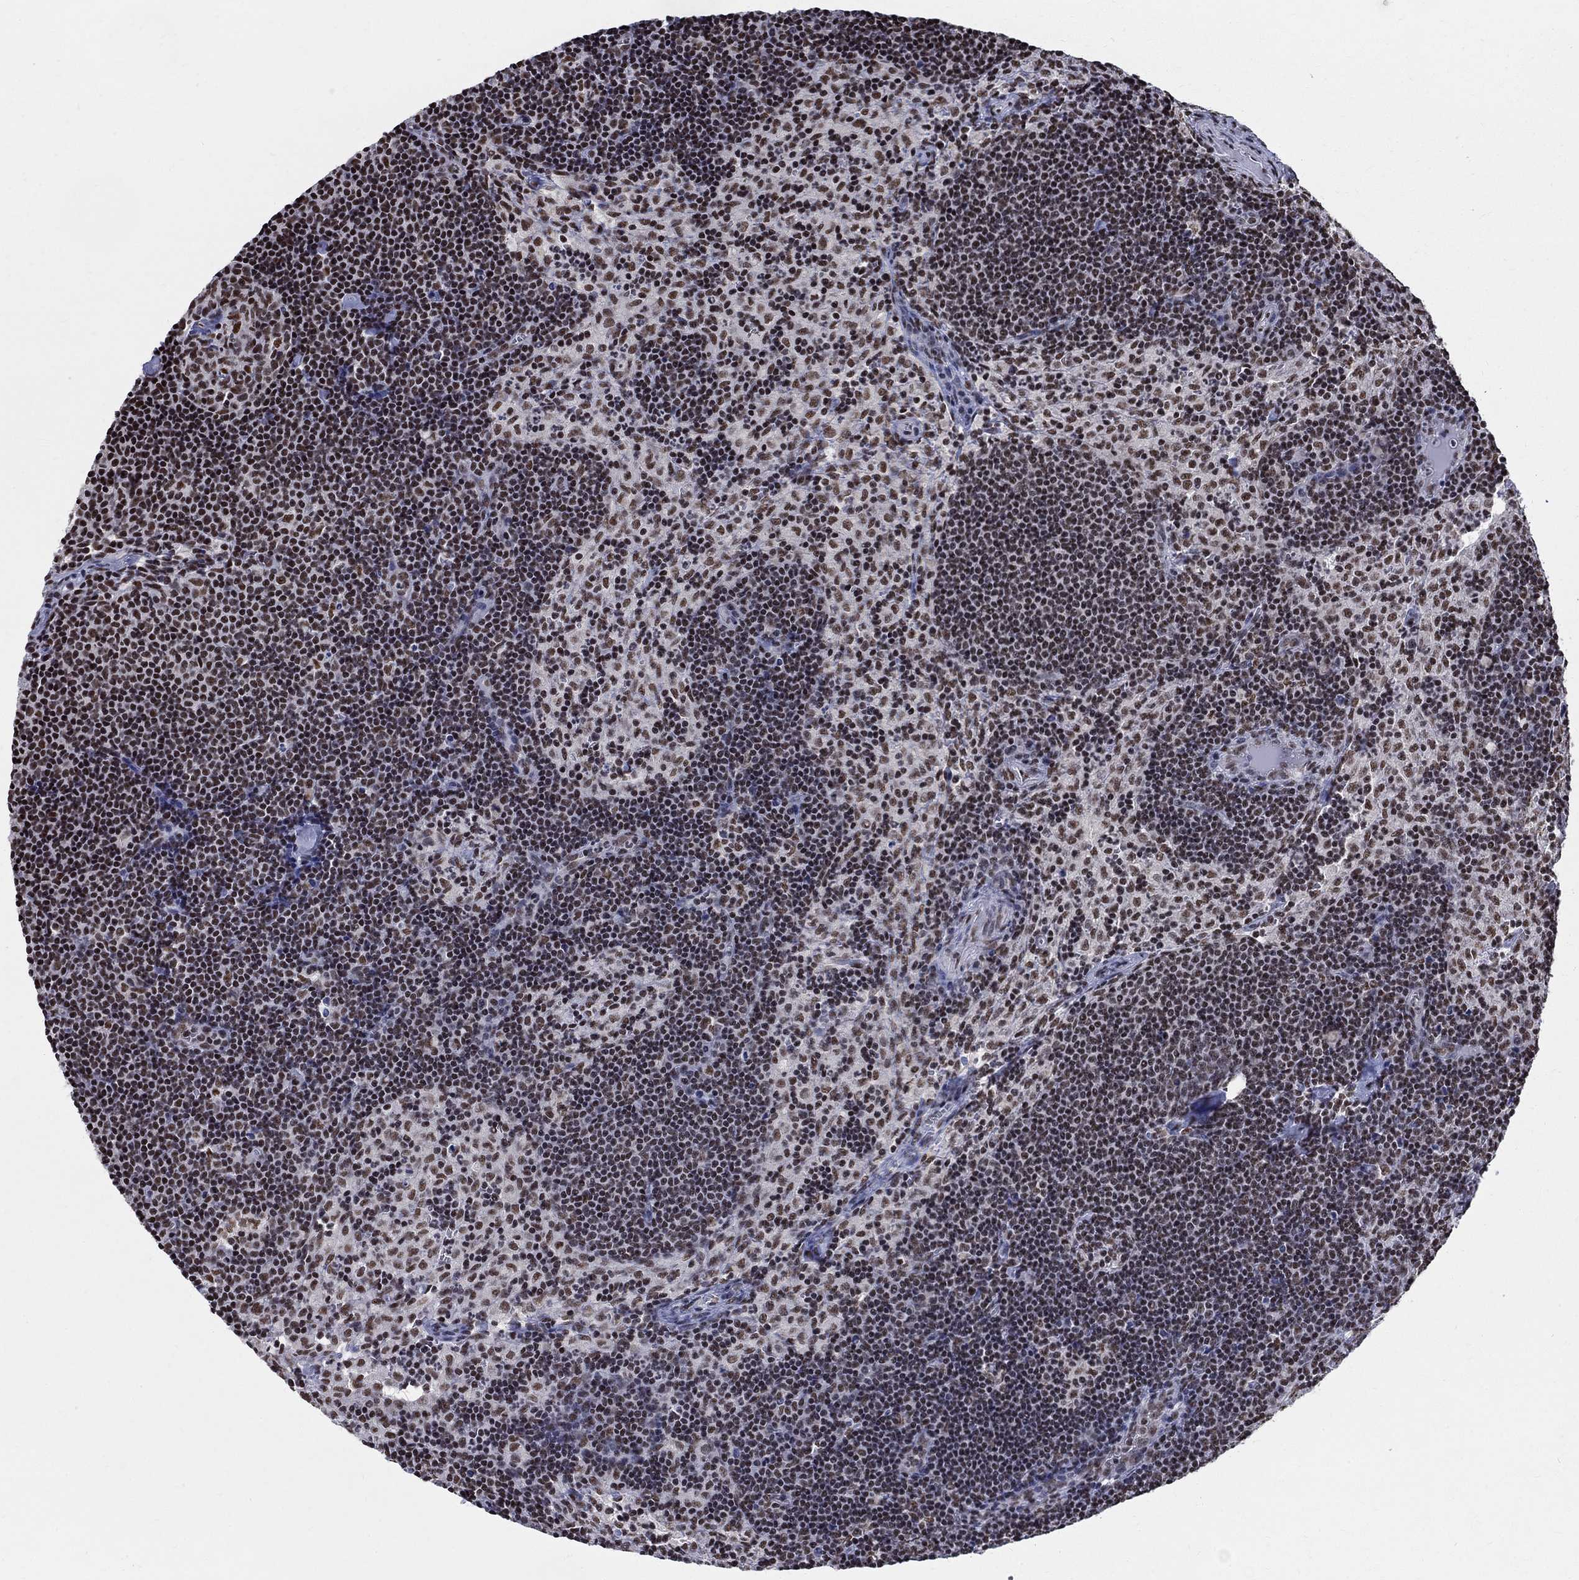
{"staining": {"intensity": "strong", "quantity": "25%-75%", "location": "nuclear"}, "tissue": "lymph node", "cell_type": "Germinal center cells", "image_type": "normal", "snomed": [{"axis": "morphology", "description": "Normal tissue, NOS"}, {"axis": "topography", "description": "Lymph node"}], "caption": "Immunohistochemical staining of benign lymph node exhibits high levels of strong nuclear staining in about 25%-75% of germinal center cells. (DAB IHC, brown staining for protein, blue staining for nuclei).", "gene": "FBXO16", "patient": {"sex": "female", "age": 34}}